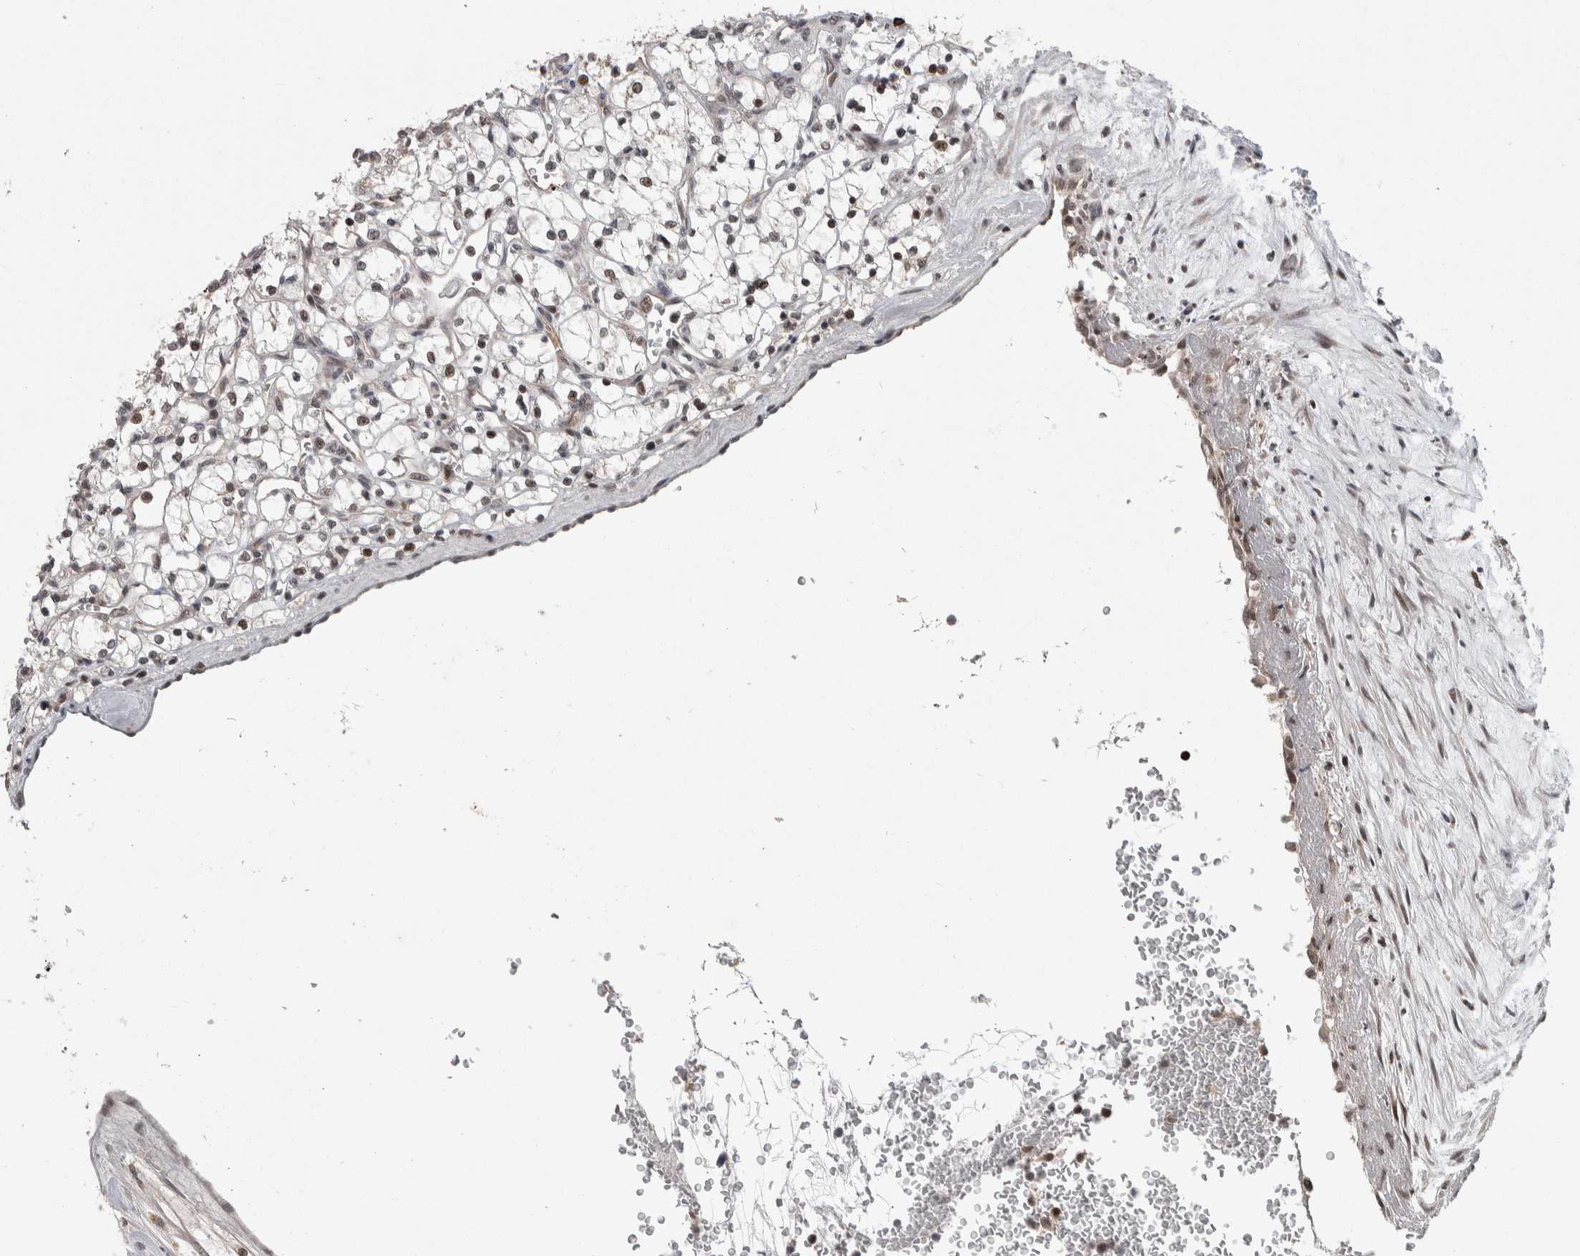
{"staining": {"intensity": "weak", "quantity": "25%-75%", "location": "nuclear"}, "tissue": "renal cancer", "cell_type": "Tumor cells", "image_type": "cancer", "snomed": [{"axis": "morphology", "description": "Adenocarcinoma, NOS"}, {"axis": "topography", "description": "Kidney"}], "caption": "Immunohistochemical staining of renal adenocarcinoma reveals low levels of weak nuclear protein positivity in approximately 25%-75% of tumor cells. (brown staining indicates protein expression, while blue staining denotes nuclei).", "gene": "ZNF592", "patient": {"sex": "female", "age": 69}}